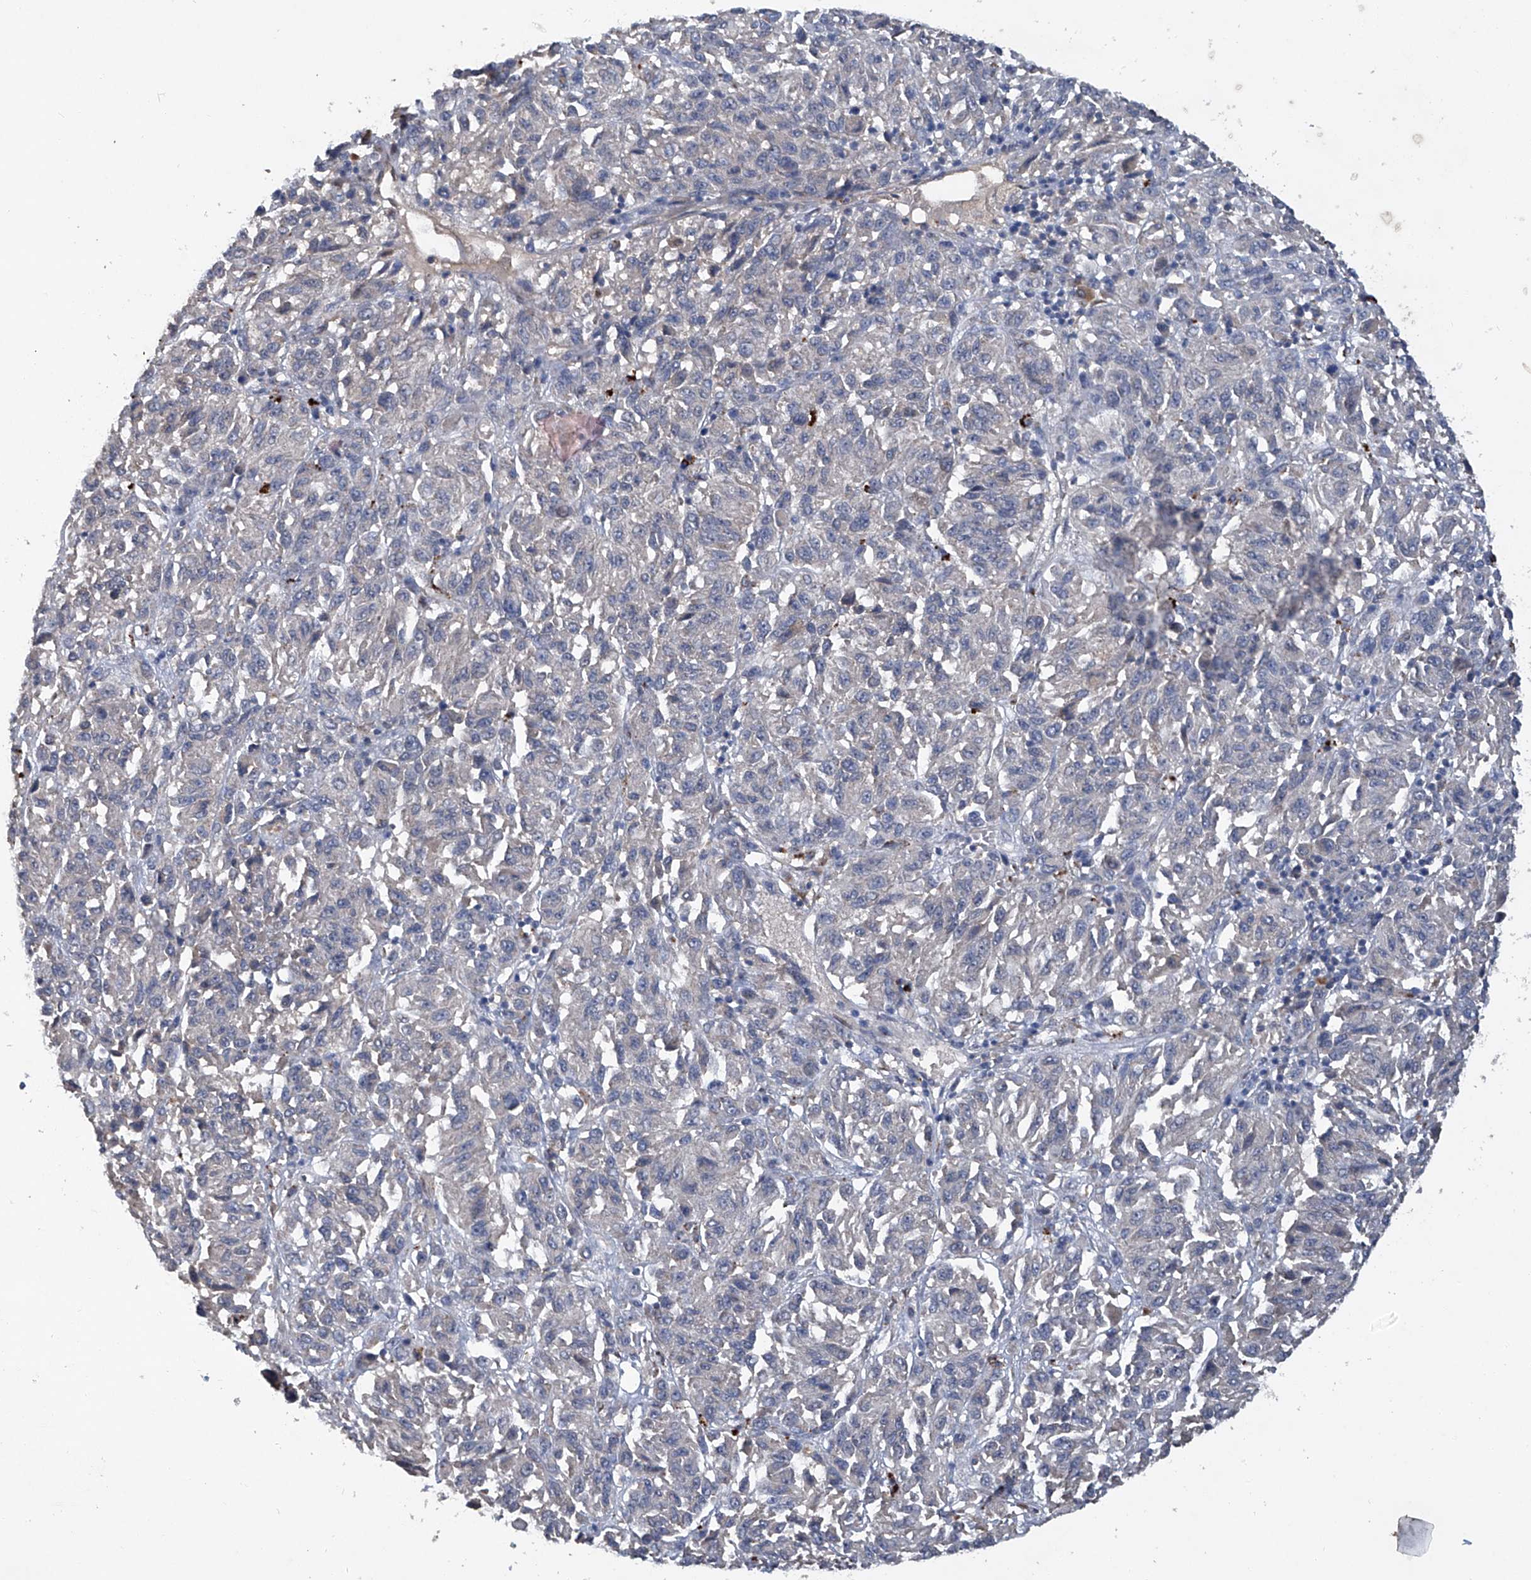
{"staining": {"intensity": "negative", "quantity": "none", "location": "none"}, "tissue": "melanoma", "cell_type": "Tumor cells", "image_type": "cancer", "snomed": [{"axis": "morphology", "description": "Malignant melanoma, Metastatic site"}, {"axis": "topography", "description": "Lung"}], "caption": "The immunohistochemistry (IHC) image has no significant staining in tumor cells of malignant melanoma (metastatic site) tissue. (Stains: DAB (3,3'-diaminobenzidine) immunohistochemistry with hematoxylin counter stain, Microscopy: brightfield microscopy at high magnification).", "gene": "PCSK5", "patient": {"sex": "male", "age": 64}}